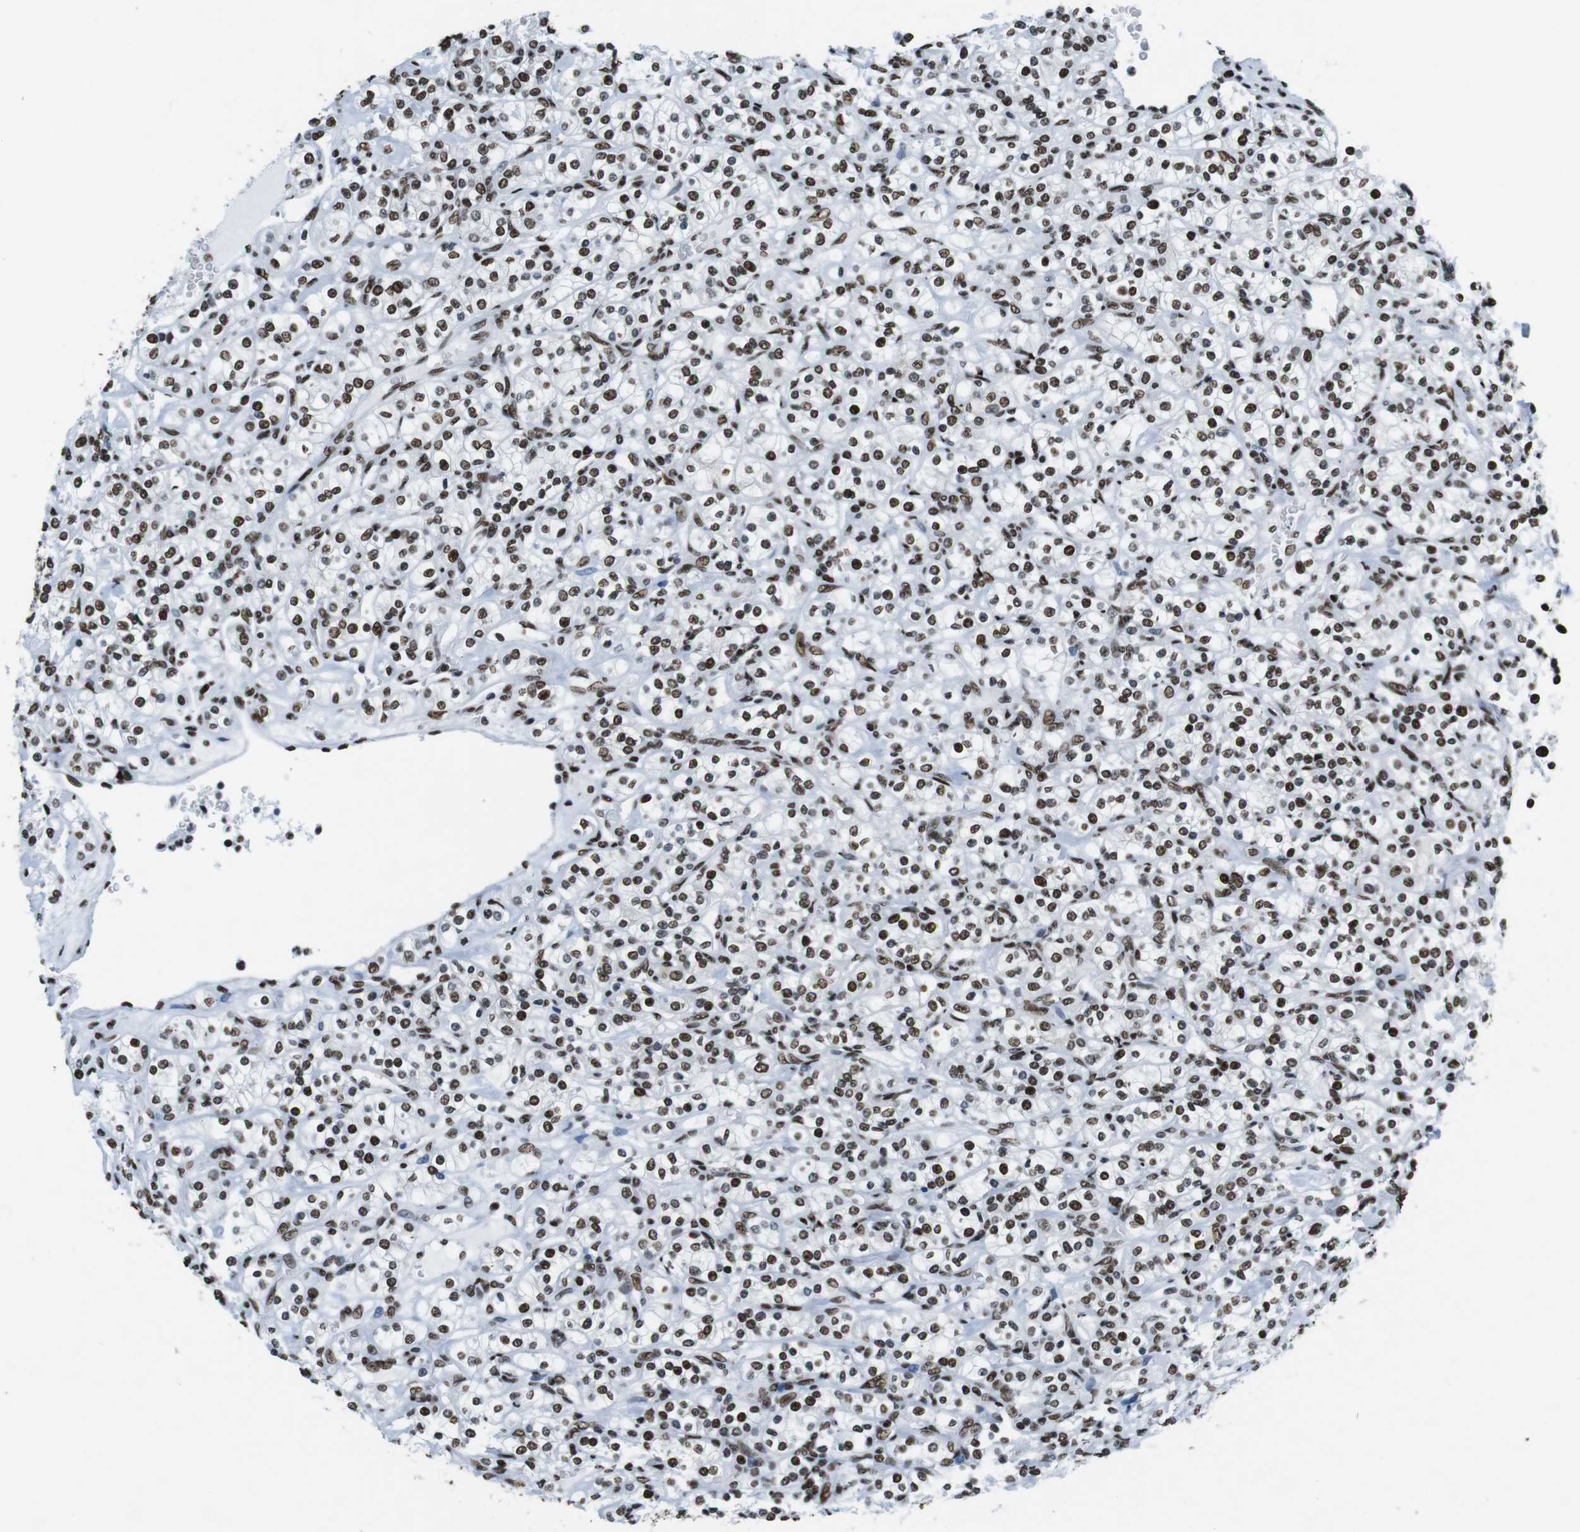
{"staining": {"intensity": "strong", "quantity": ">75%", "location": "nuclear"}, "tissue": "renal cancer", "cell_type": "Tumor cells", "image_type": "cancer", "snomed": [{"axis": "morphology", "description": "Adenocarcinoma, NOS"}, {"axis": "topography", "description": "Kidney"}], "caption": "This photomicrograph exhibits renal cancer stained with immunohistochemistry (IHC) to label a protein in brown. The nuclear of tumor cells show strong positivity for the protein. Nuclei are counter-stained blue.", "gene": "CITED2", "patient": {"sex": "male", "age": 77}}